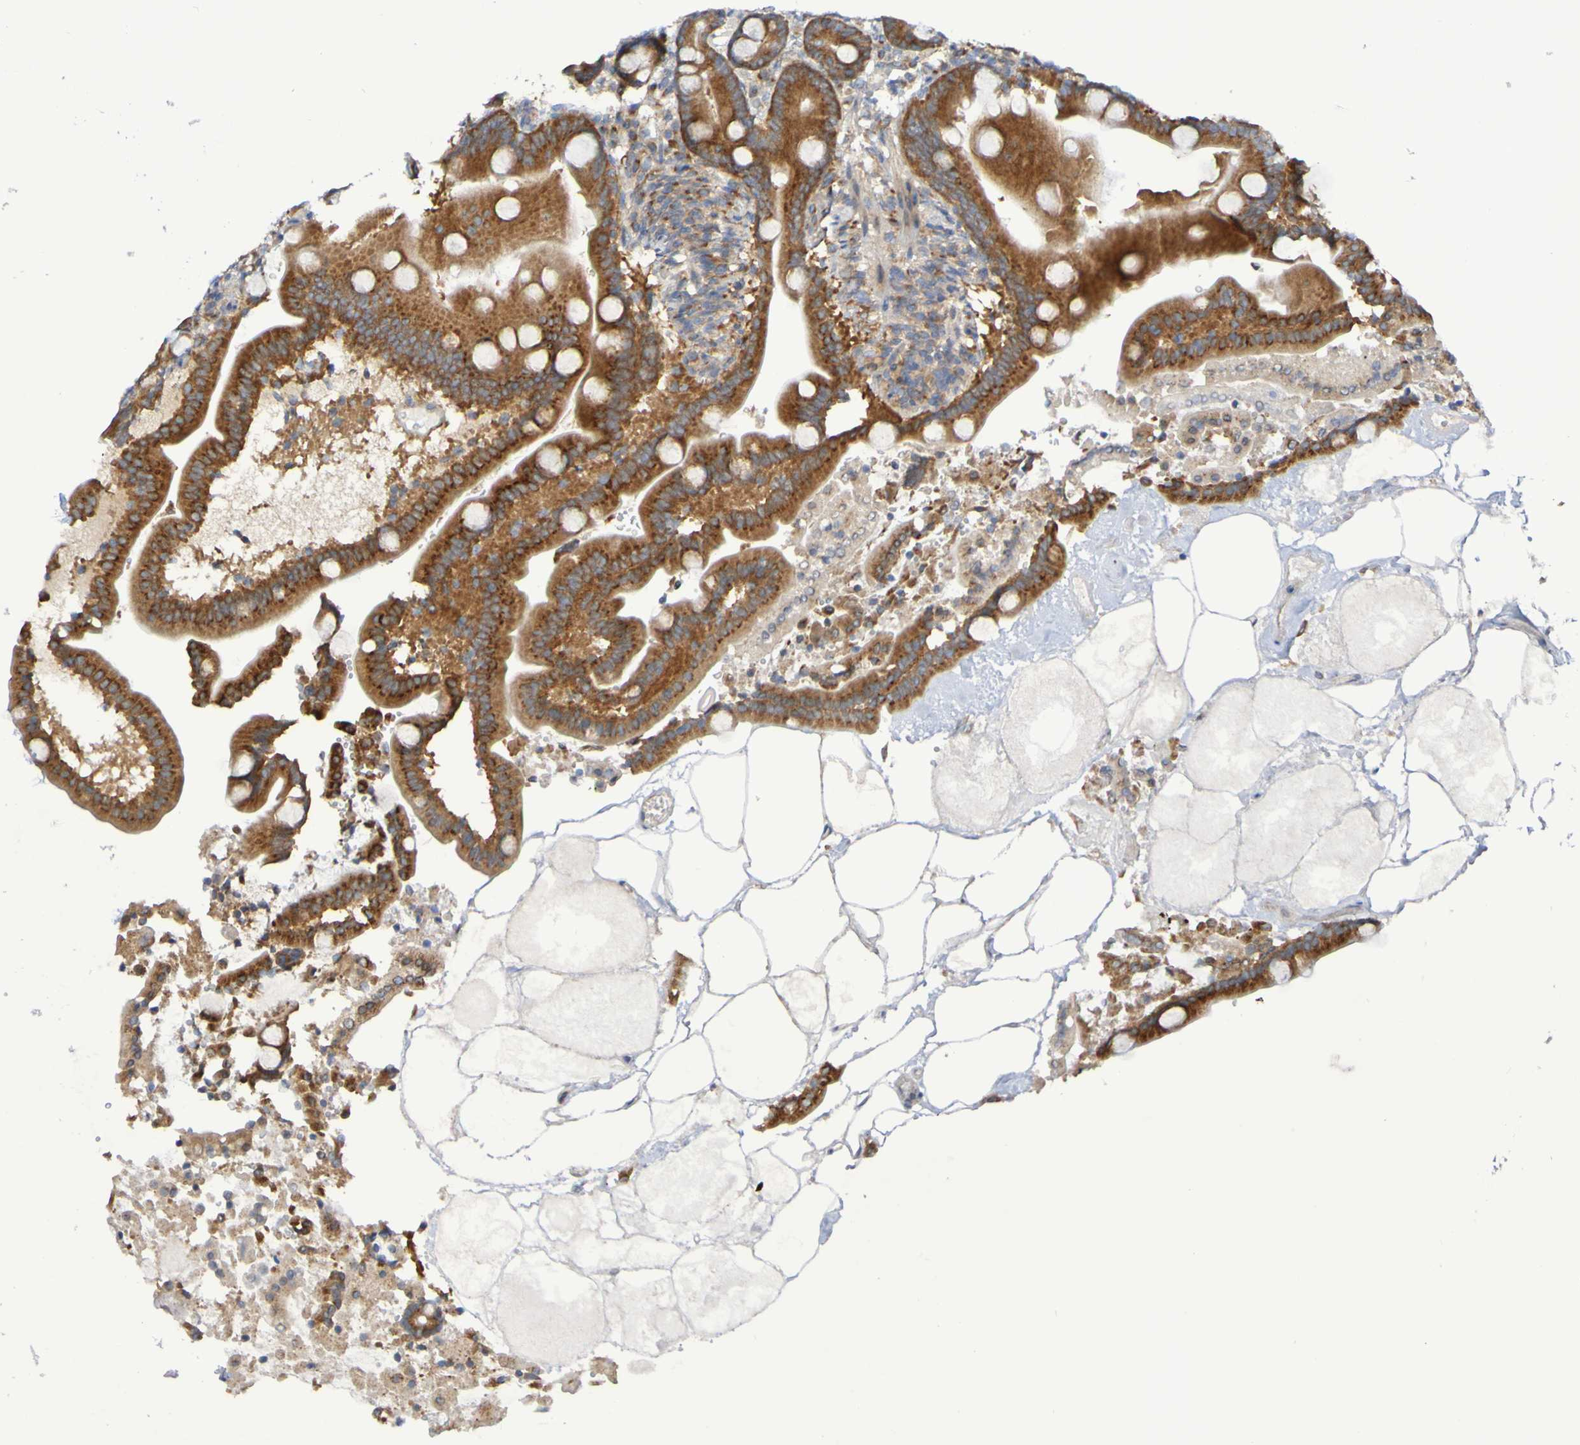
{"staining": {"intensity": "strong", "quantity": ">75%", "location": "cytoplasmic/membranous"}, "tissue": "duodenum", "cell_type": "Glandular cells", "image_type": "normal", "snomed": [{"axis": "morphology", "description": "Normal tissue, NOS"}, {"axis": "topography", "description": "Duodenum"}], "caption": "The photomicrograph exhibits immunohistochemical staining of benign duodenum. There is strong cytoplasmic/membranous positivity is appreciated in approximately >75% of glandular cells. Using DAB (3,3'-diaminobenzidine) (brown) and hematoxylin (blue) stains, captured at high magnification using brightfield microscopy.", "gene": "LMBRD2", "patient": {"sex": "male", "age": 54}}